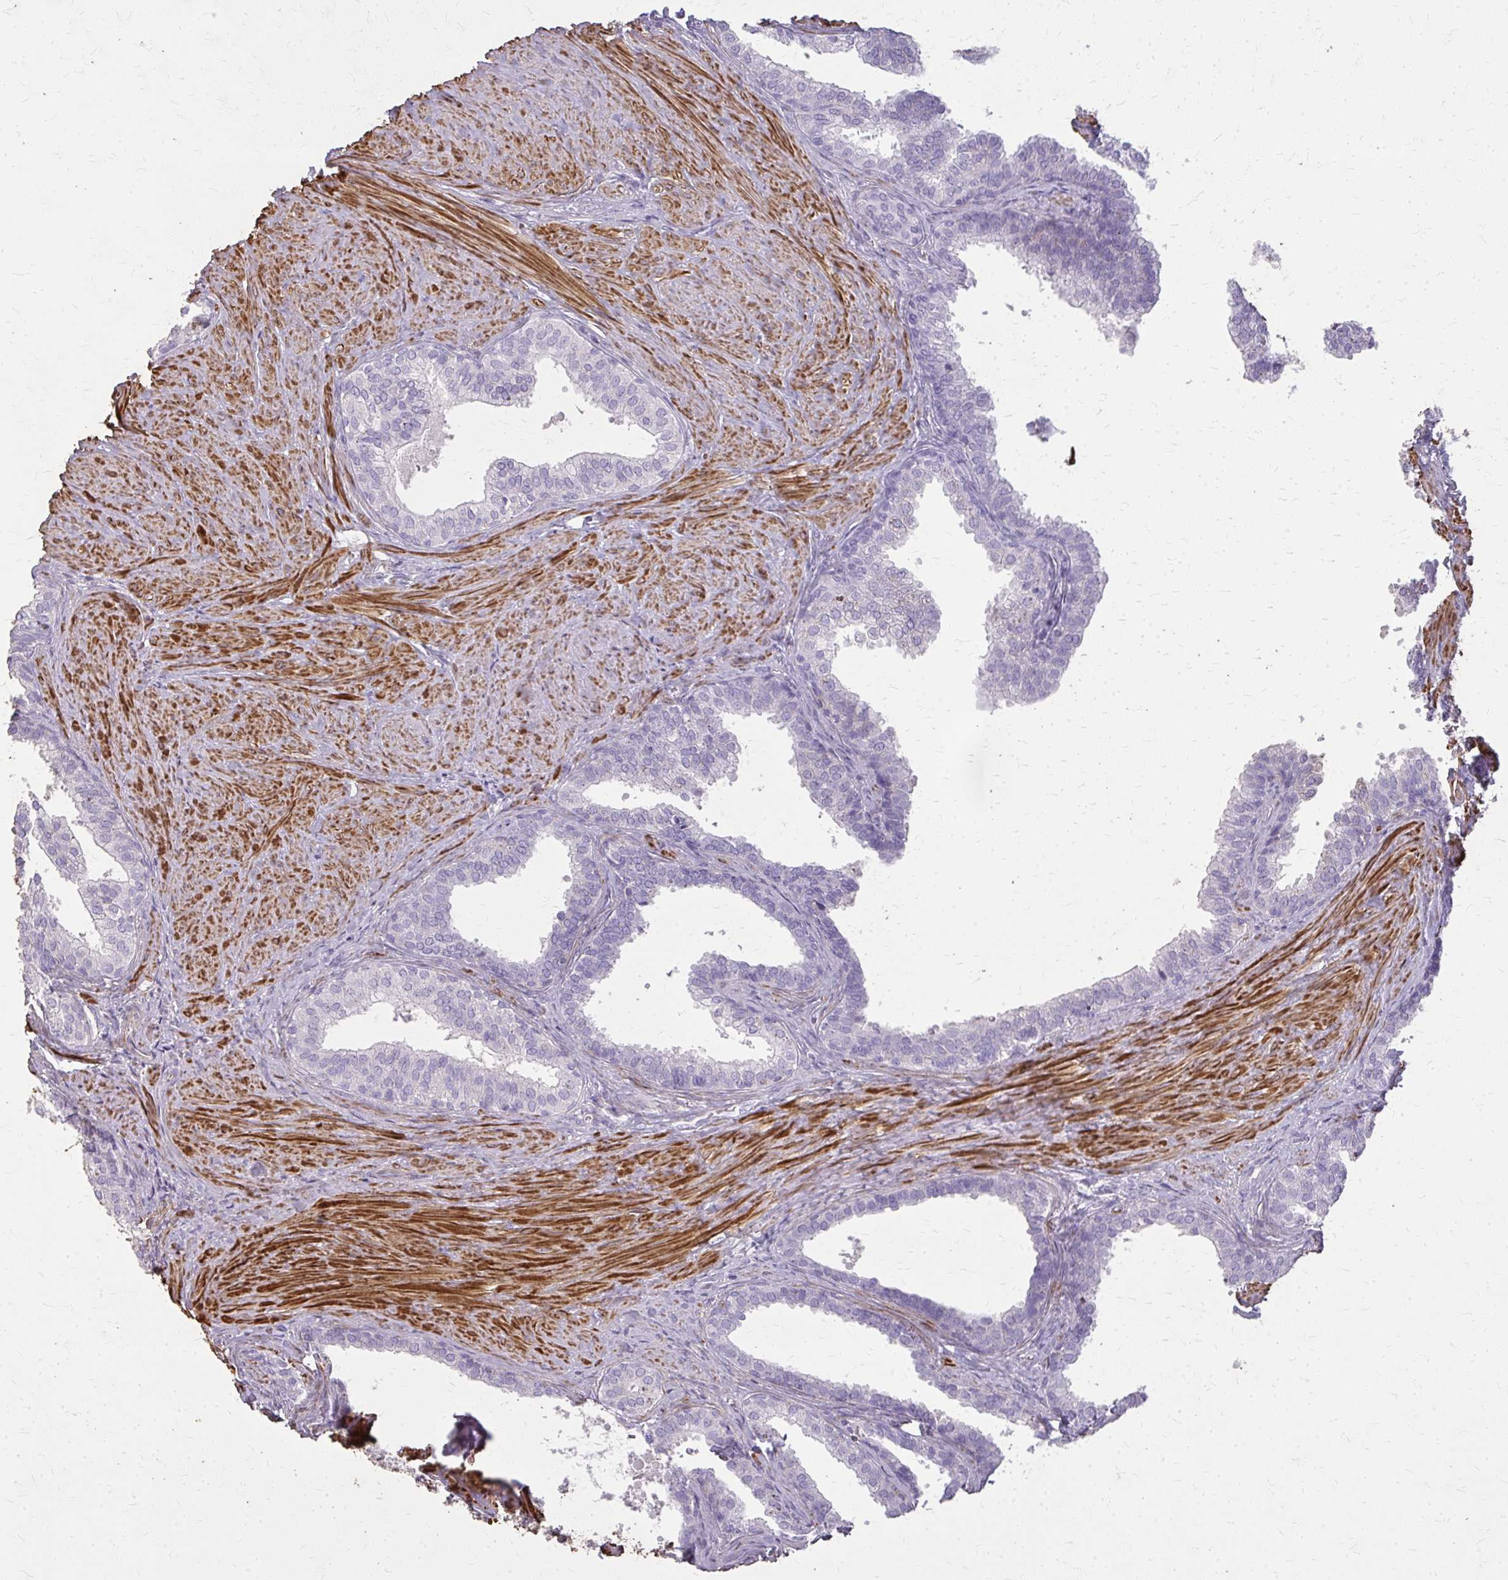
{"staining": {"intensity": "negative", "quantity": "none", "location": "none"}, "tissue": "prostate", "cell_type": "Glandular cells", "image_type": "normal", "snomed": [{"axis": "morphology", "description": "Normal tissue, NOS"}, {"axis": "topography", "description": "Prostate"}, {"axis": "topography", "description": "Peripheral nerve tissue"}], "caption": "This is a histopathology image of immunohistochemistry (IHC) staining of normal prostate, which shows no staining in glandular cells. (Stains: DAB (3,3'-diaminobenzidine) immunohistochemistry (IHC) with hematoxylin counter stain, Microscopy: brightfield microscopy at high magnification).", "gene": "TENM4", "patient": {"sex": "male", "age": 55}}